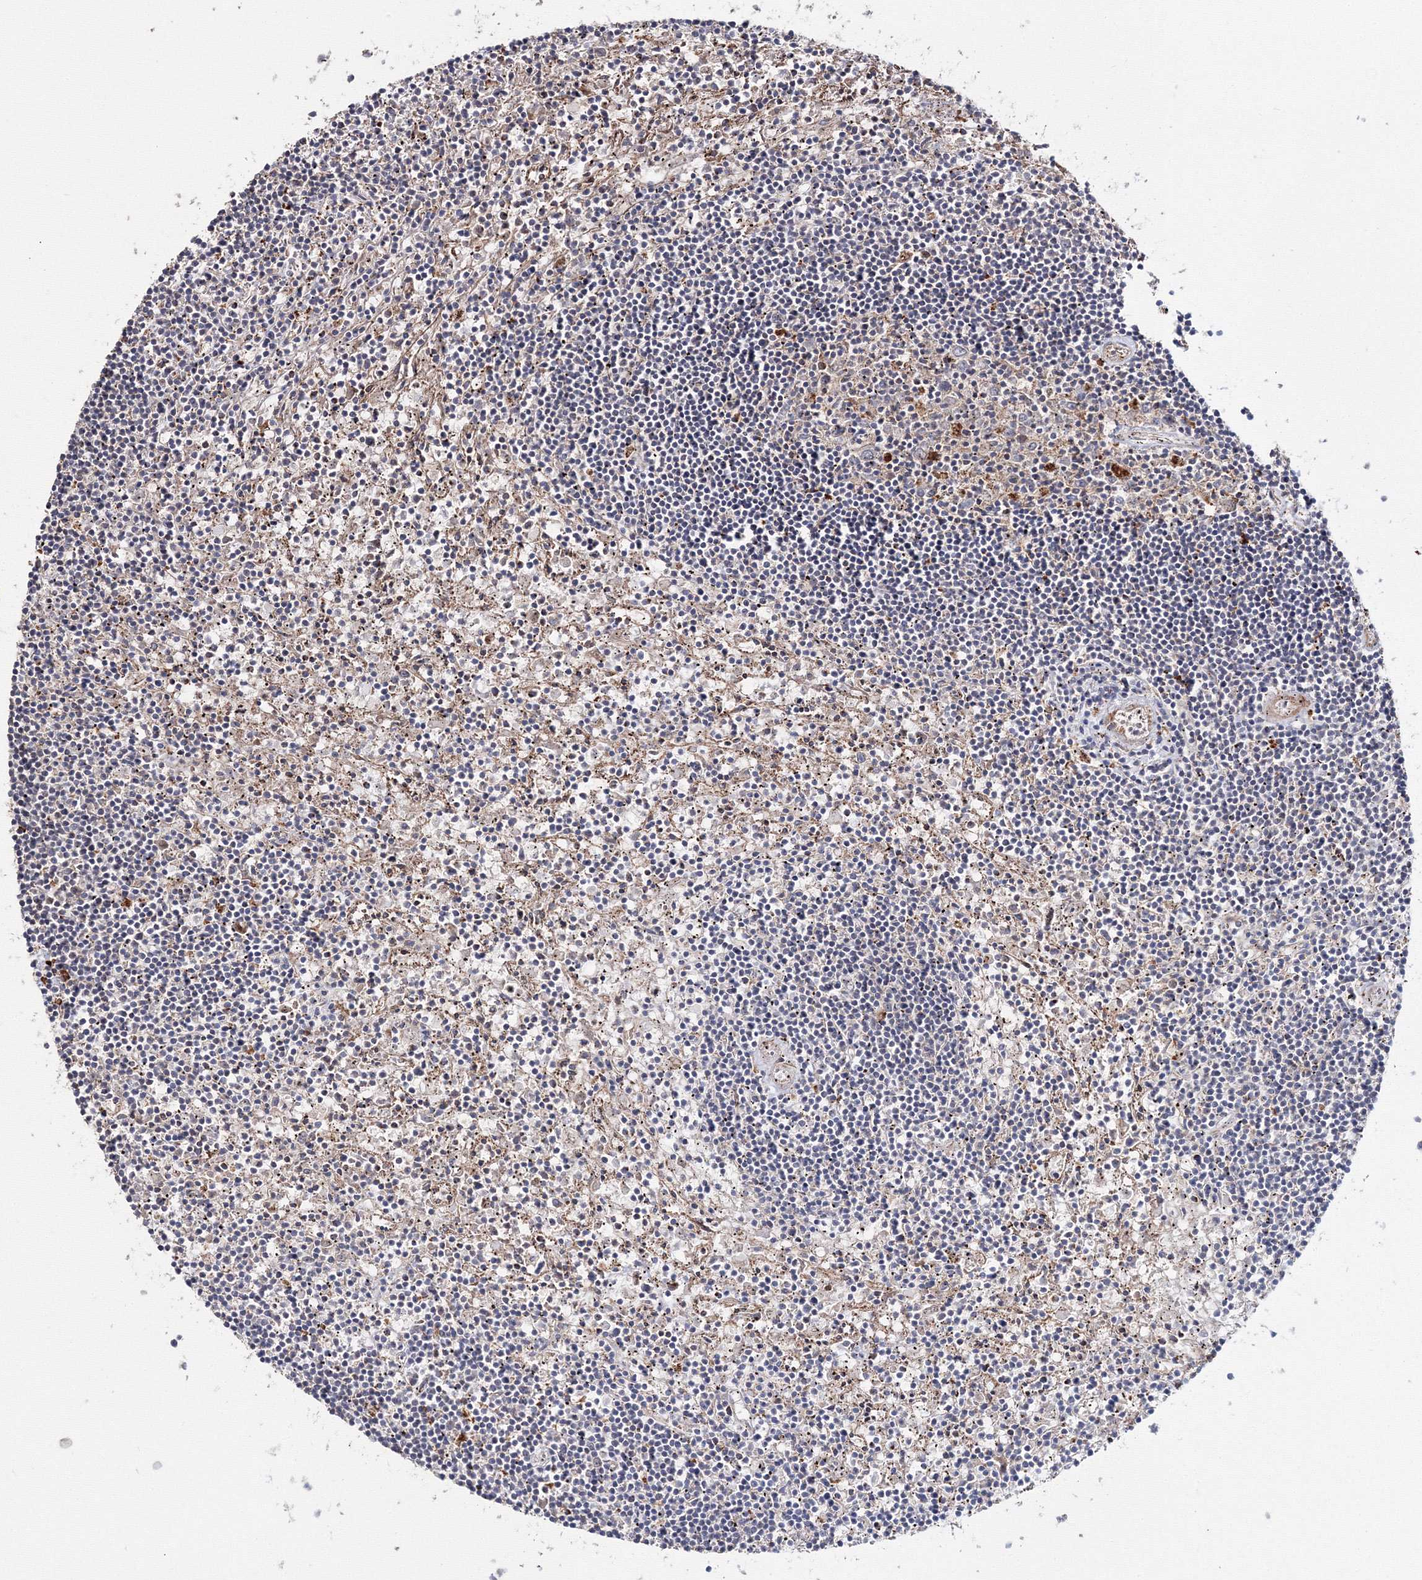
{"staining": {"intensity": "negative", "quantity": "none", "location": "none"}, "tissue": "lymphoma", "cell_type": "Tumor cells", "image_type": "cancer", "snomed": [{"axis": "morphology", "description": "Malignant lymphoma, non-Hodgkin's type, Low grade"}, {"axis": "topography", "description": "Spleen"}], "caption": "Tumor cells show no significant protein expression in lymphoma.", "gene": "DDO", "patient": {"sex": "male", "age": 76}}